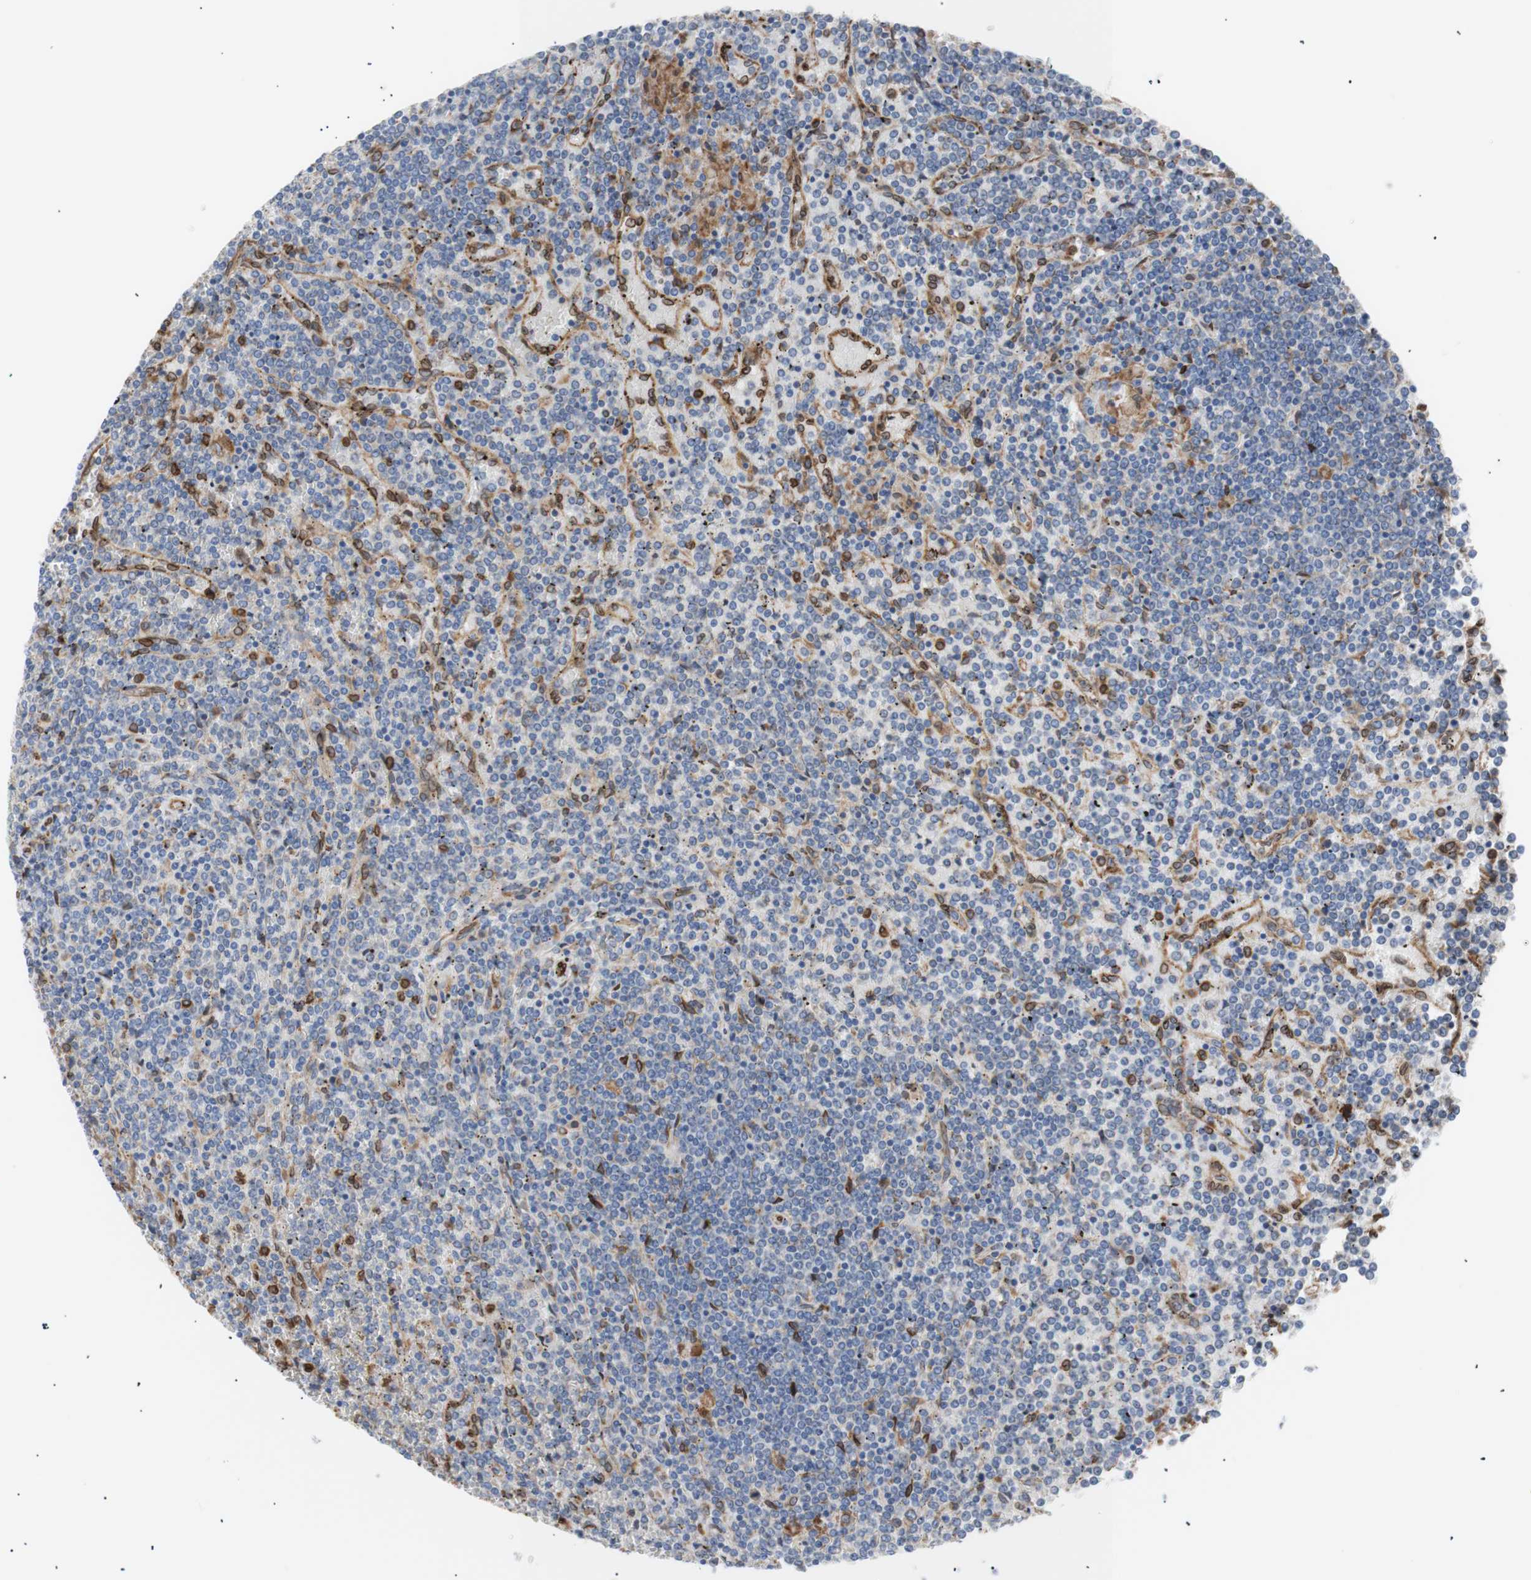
{"staining": {"intensity": "strong", "quantity": "<25%", "location": "cytoplasmic/membranous,nuclear"}, "tissue": "lymphoma", "cell_type": "Tumor cells", "image_type": "cancer", "snomed": [{"axis": "morphology", "description": "Malignant lymphoma, non-Hodgkin's type, Low grade"}, {"axis": "topography", "description": "Spleen"}], "caption": "Lymphoma was stained to show a protein in brown. There is medium levels of strong cytoplasmic/membranous and nuclear positivity in about <25% of tumor cells.", "gene": "ERLIN1", "patient": {"sex": "female", "age": 19}}